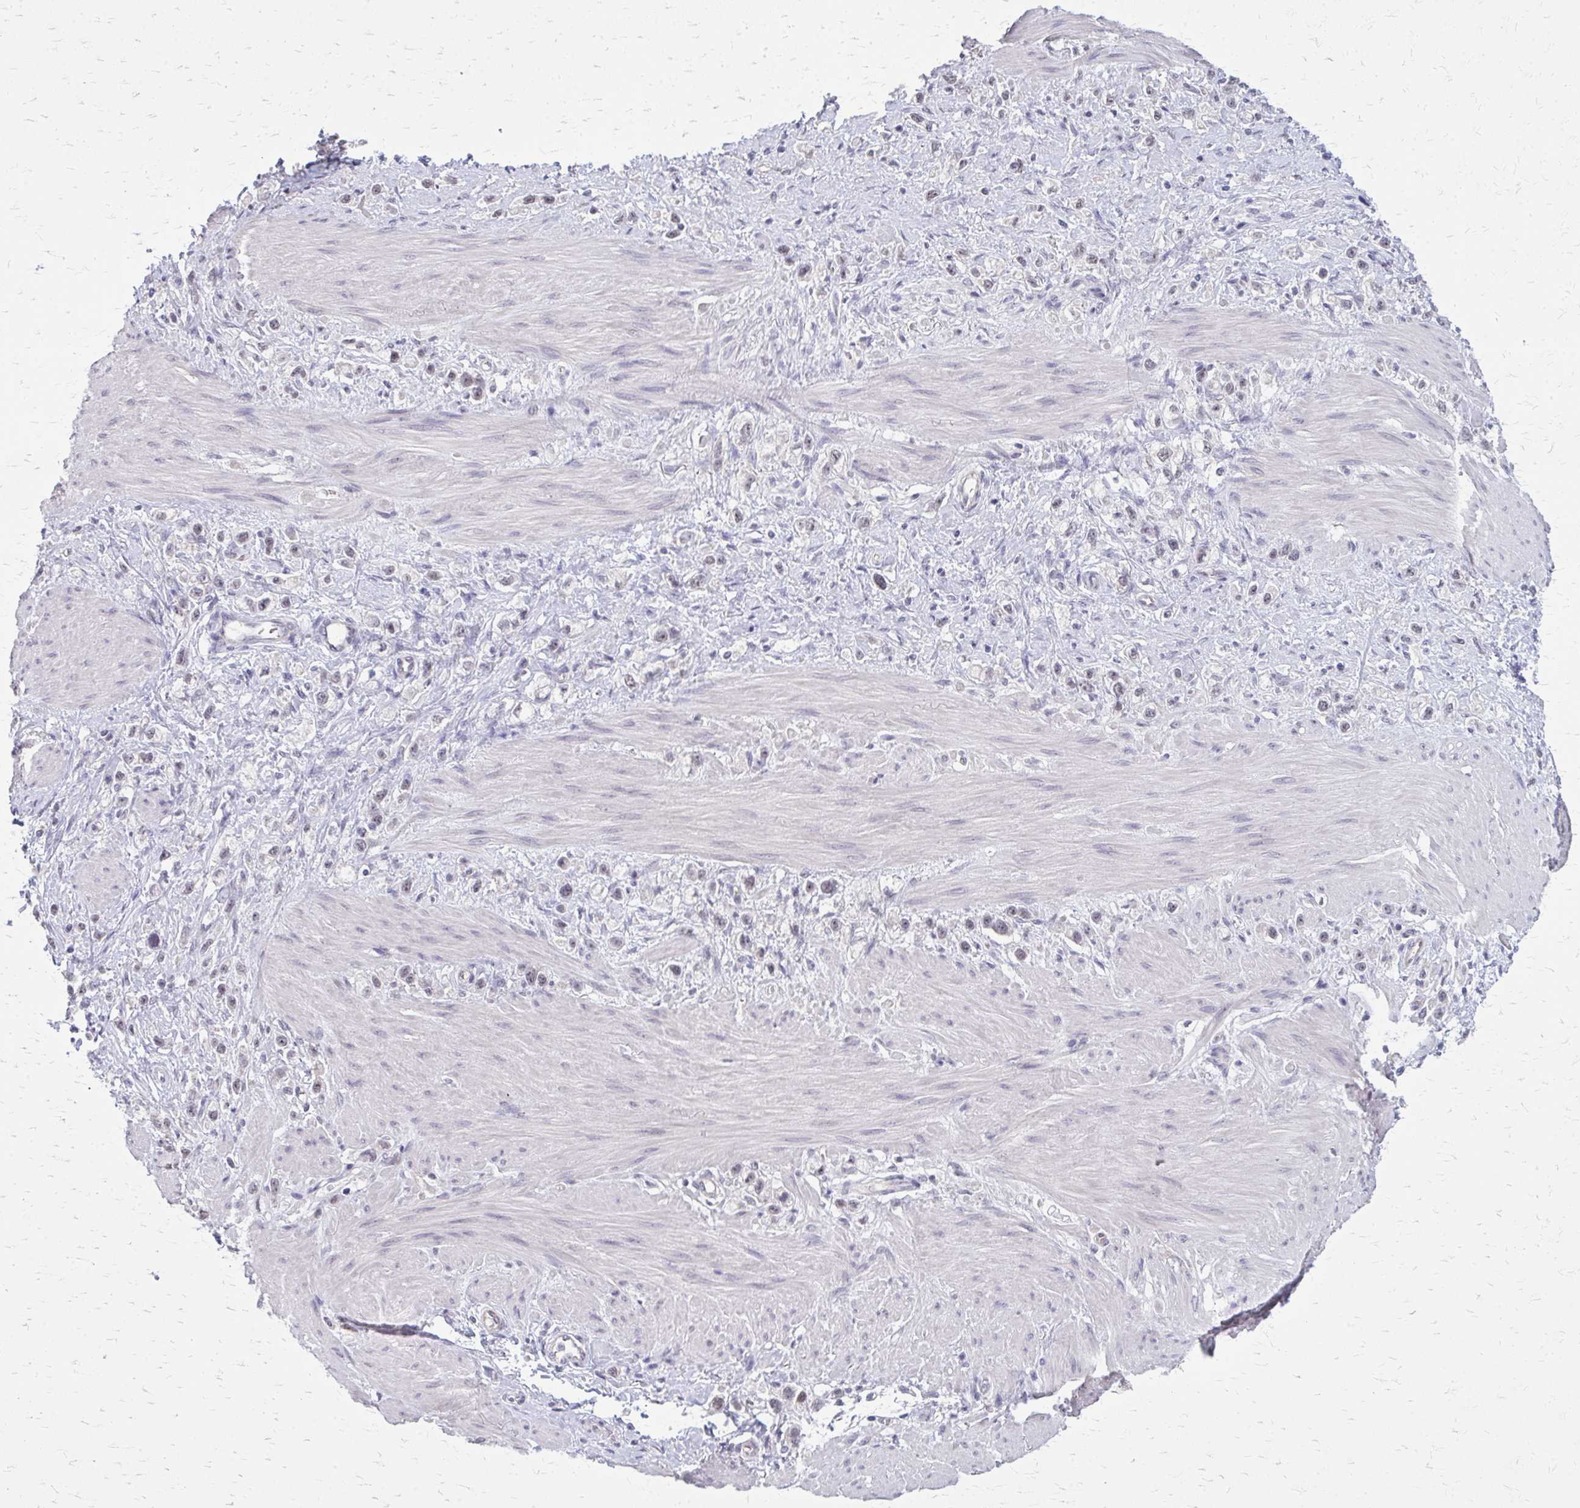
{"staining": {"intensity": "negative", "quantity": "none", "location": "none"}, "tissue": "stomach cancer", "cell_type": "Tumor cells", "image_type": "cancer", "snomed": [{"axis": "morphology", "description": "Adenocarcinoma, NOS"}, {"axis": "topography", "description": "Stomach"}], "caption": "This is an immunohistochemistry (IHC) histopathology image of stomach cancer (adenocarcinoma). There is no expression in tumor cells.", "gene": "PLCB1", "patient": {"sex": "female", "age": 65}}